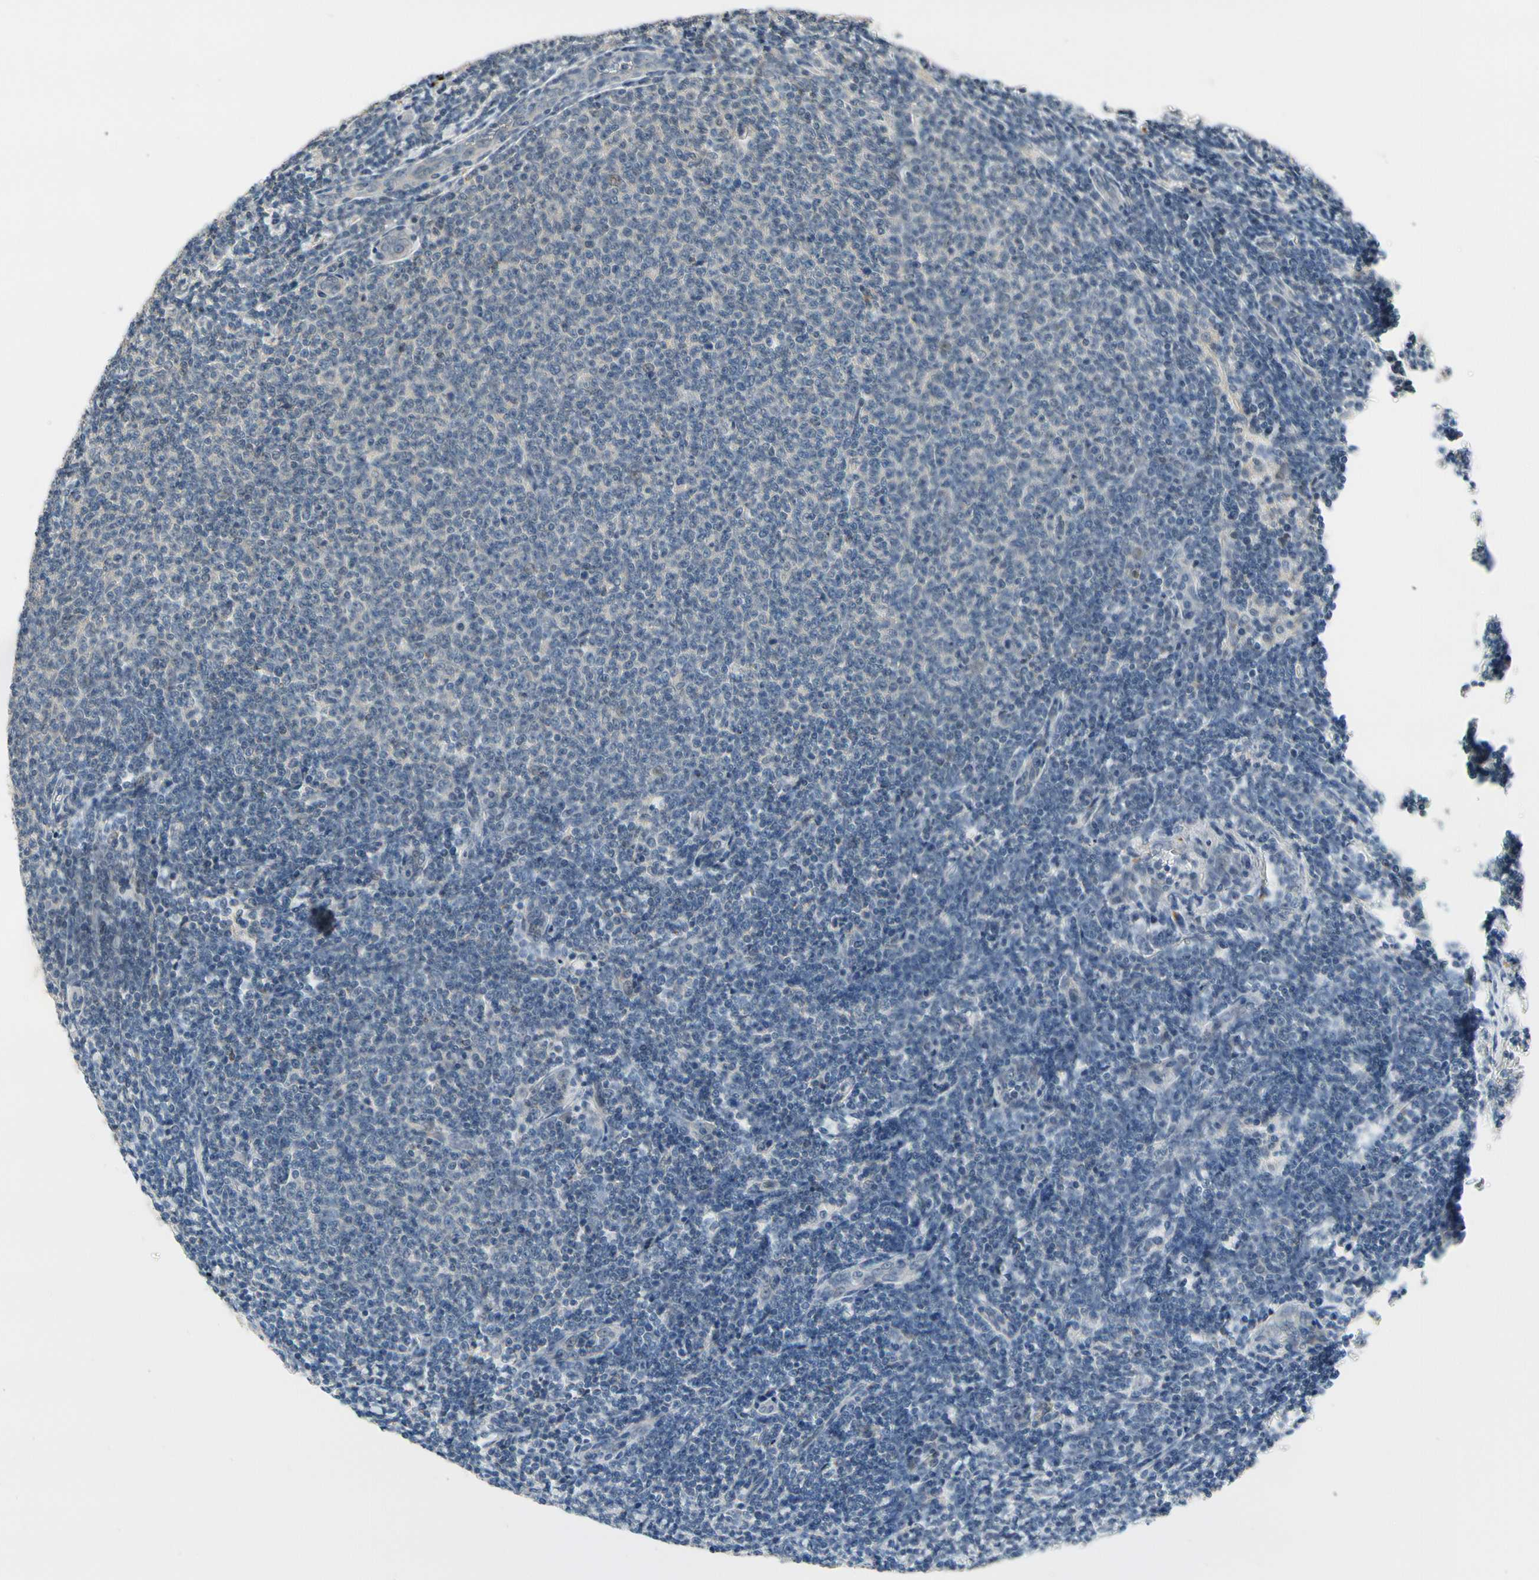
{"staining": {"intensity": "negative", "quantity": "none", "location": "none"}, "tissue": "lymphoma", "cell_type": "Tumor cells", "image_type": "cancer", "snomed": [{"axis": "morphology", "description": "Malignant lymphoma, non-Hodgkin's type, Low grade"}, {"axis": "topography", "description": "Lymph node"}], "caption": "This is a histopathology image of immunohistochemistry staining of lymphoma, which shows no positivity in tumor cells.", "gene": "SLC27A6", "patient": {"sex": "male", "age": 66}}